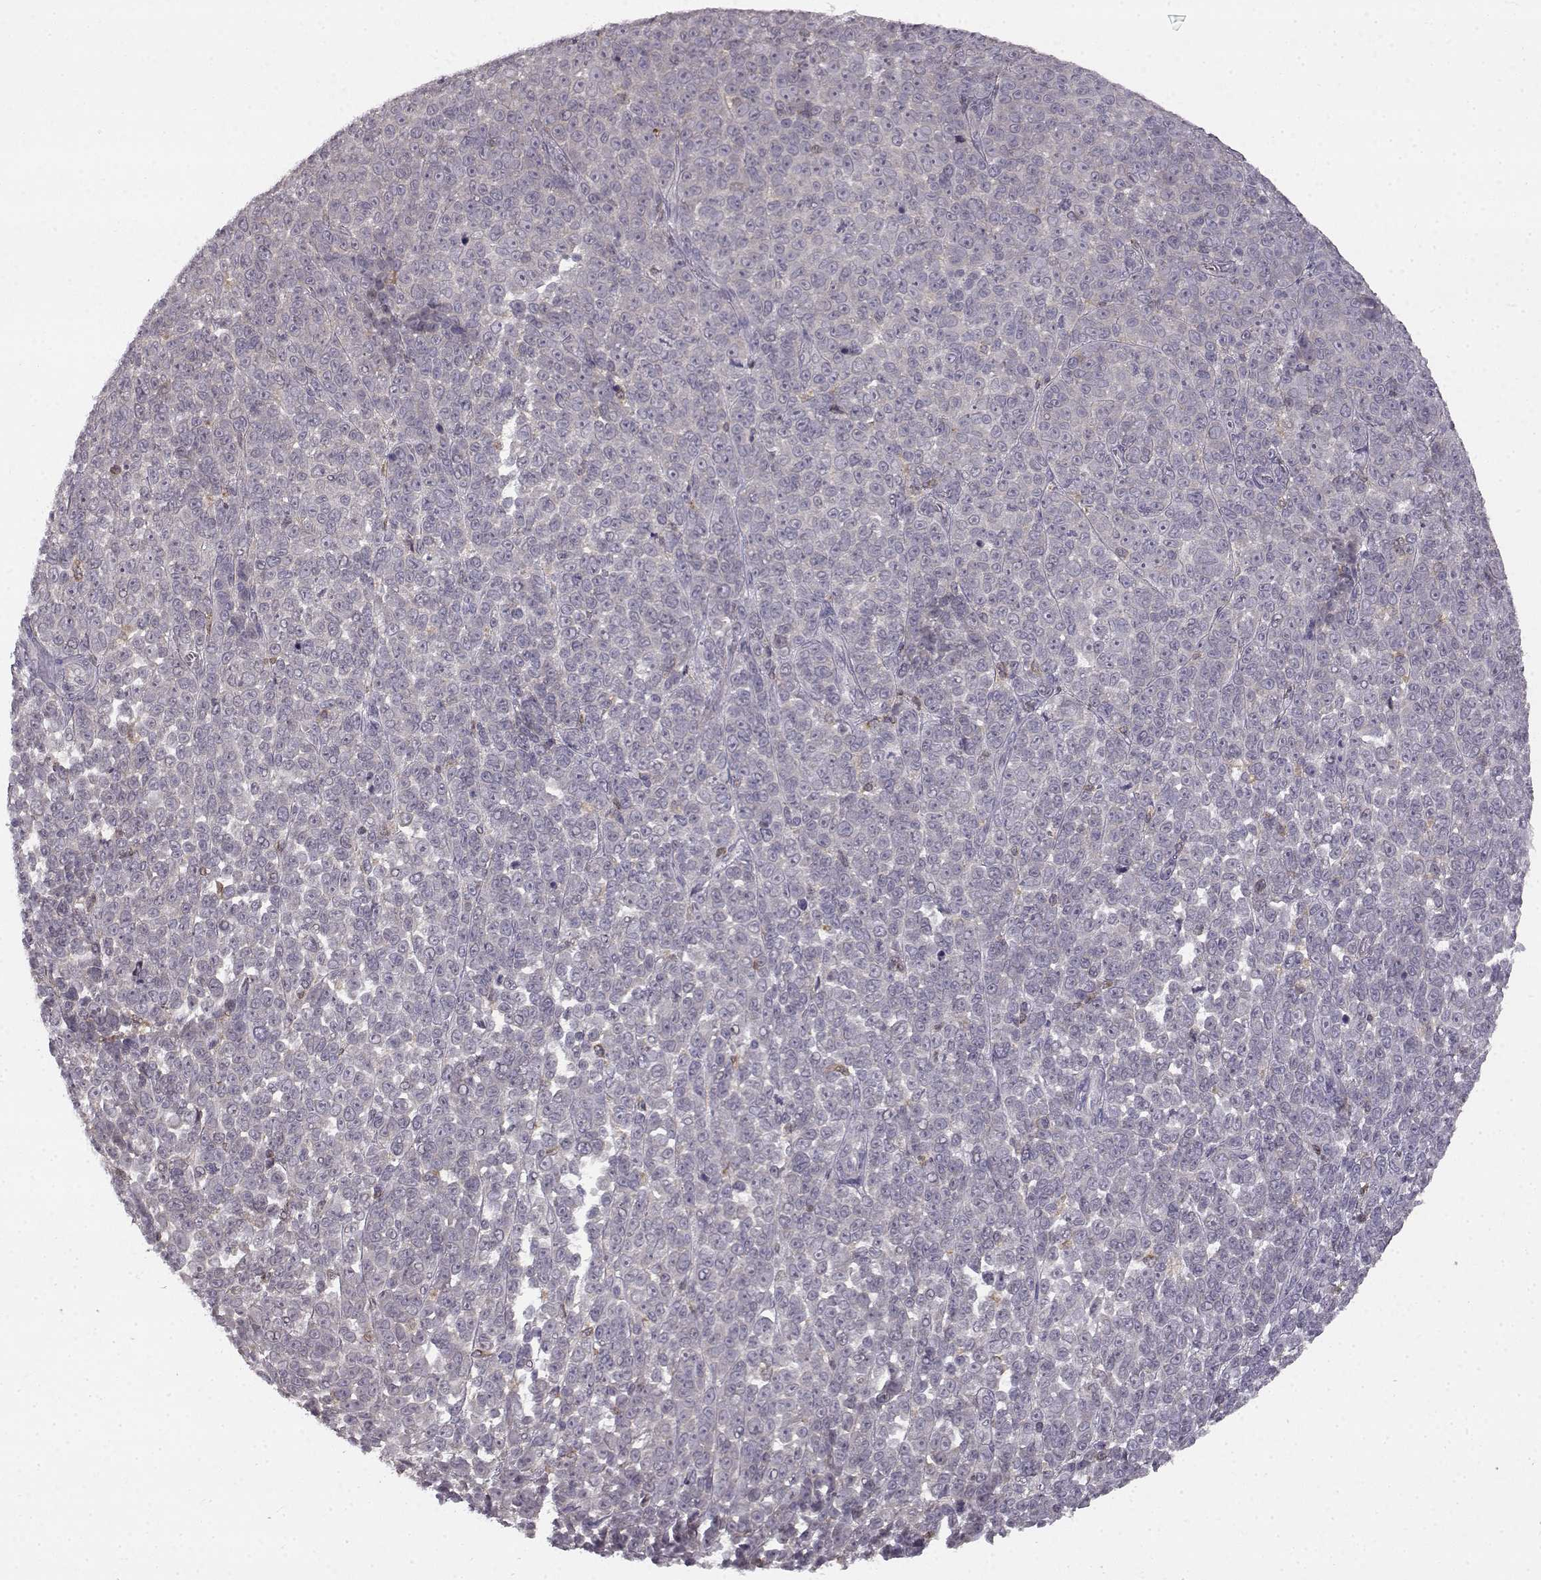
{"staining": {"intensity": "negative", "quantity": "none", "location": "none"}, "tissue": "melanoma", "cell_type": "Tumor cells", "image_type": "cancer", "snomed": [{"axis": "morphology", "description": "Malignant melanoma, NOS"}, {"axis": "topography", "description": "Skin"}], "caption": "This is a photomicrograph of immunohistochemistry staining of melanoma, which shows no expression in tumor cells.", "gene": "SPAG17", "patient": {"sex": "female", "age": 95}}